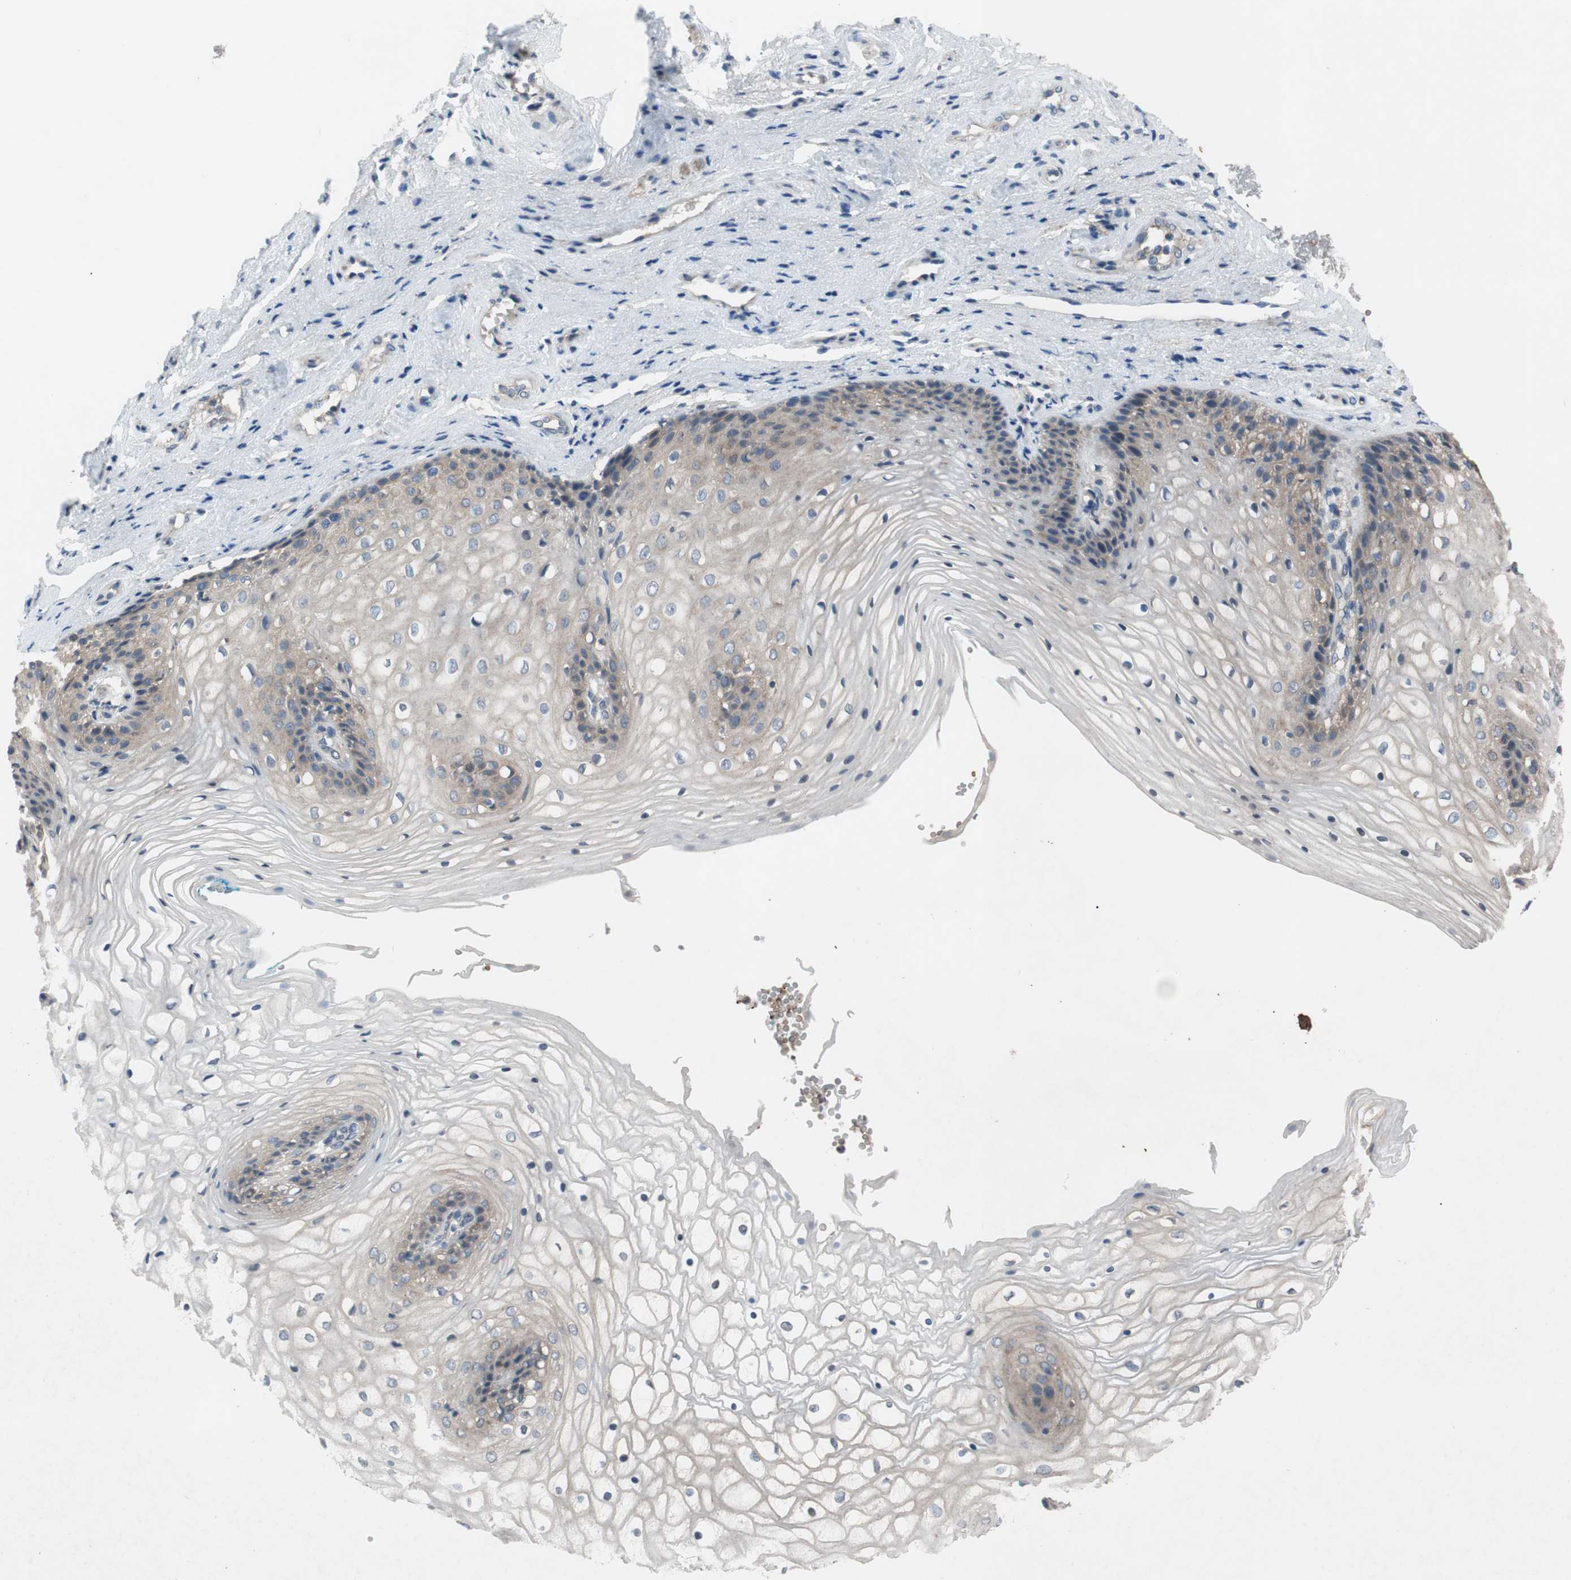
{"staining": {"intensity": "negative", "quantity": "none", "location": "none"}, "tissue": "vagina", "cell_type": "Squamous epithelial cells", "image_type": "normal", "snomed": [{"axis": "morphology", "description": "Normal tissue, NOS"}, {"axis": "topography", "description": "Vagina"}], "caption": "A micrograph of vagina stained for a protein shows no brown staining in squamous epithelial cells.", "gene": "ADD2", "patient": {"sex": "female", "age": 34}}